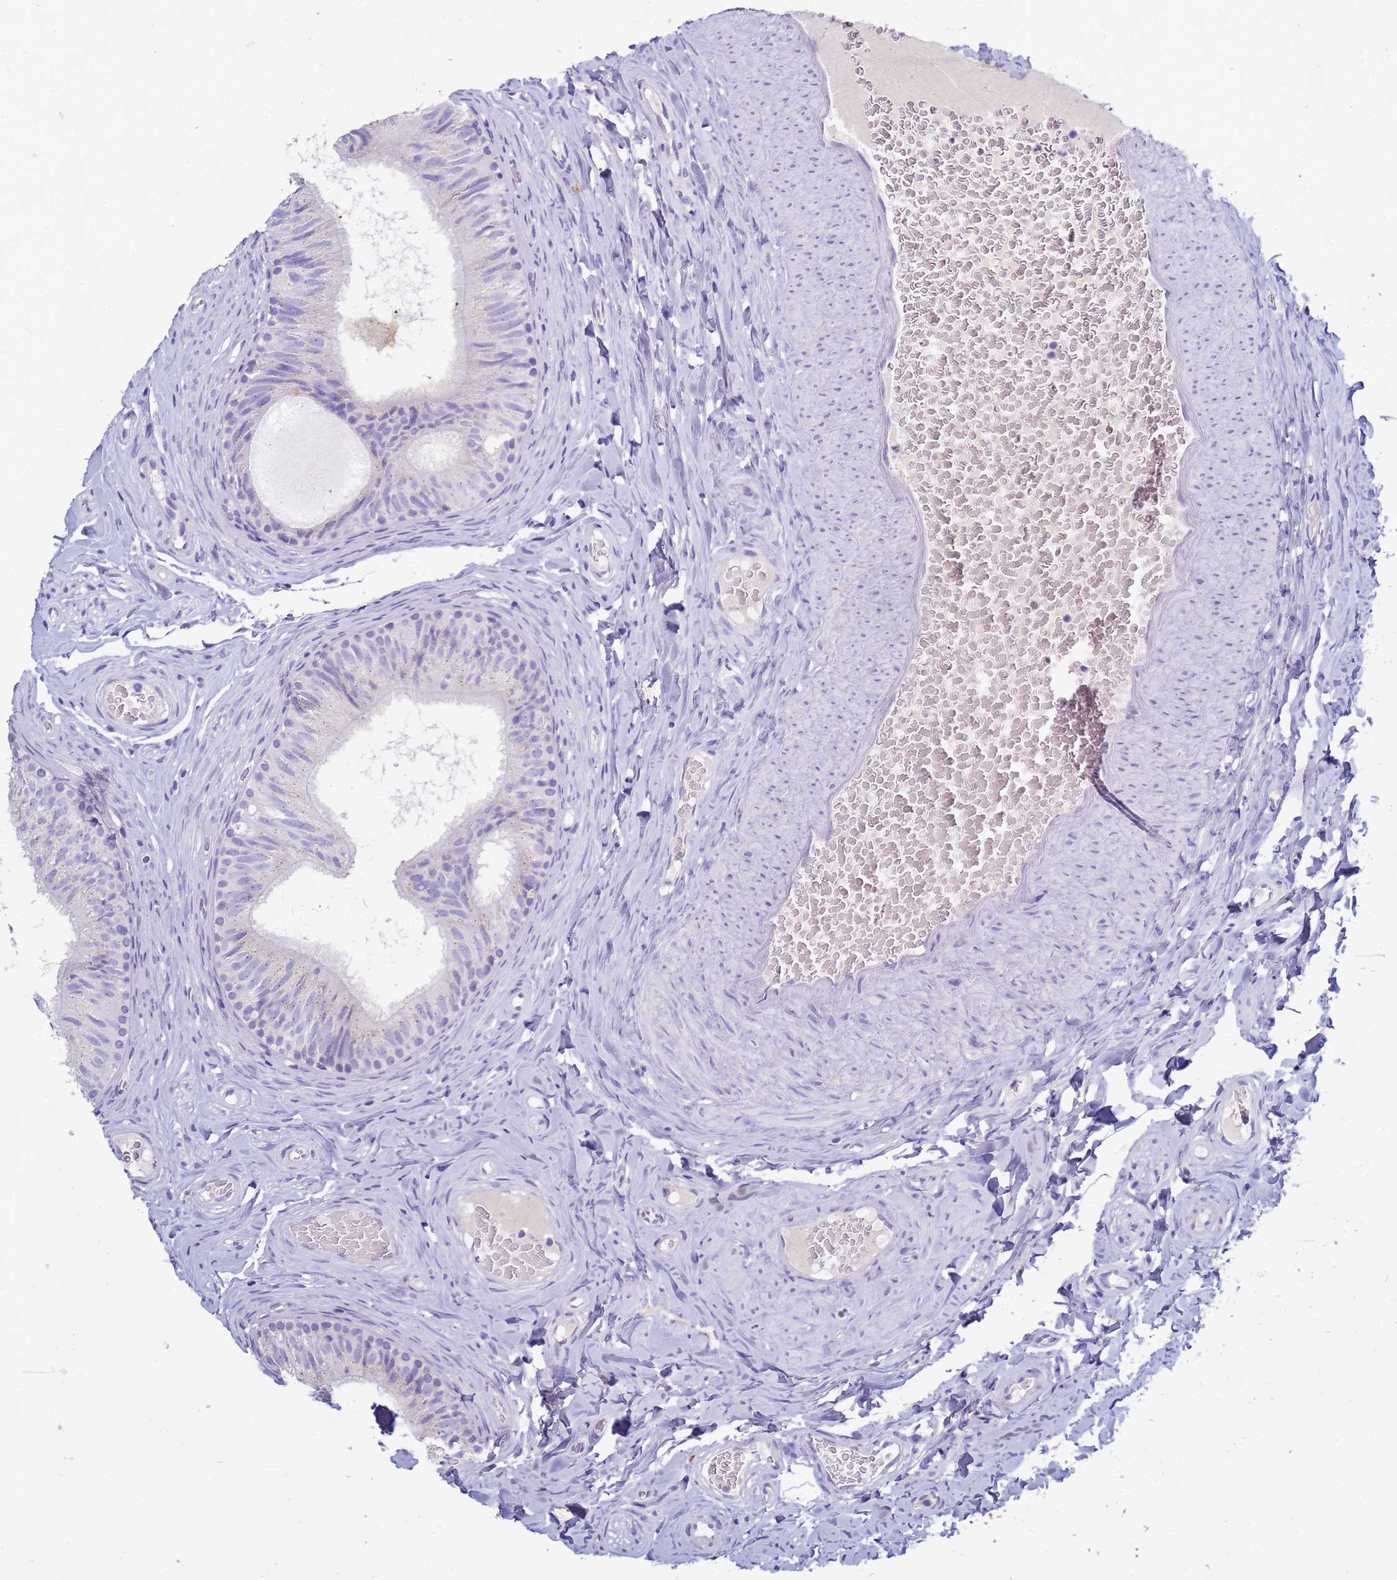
{"staining": {"intensity": "negative", "quantity": "none", "location": "none"}, "tissue": "epididymis", "cell_type": "Glandular cells", "image_type": "normal", "snomed": [{"axis": "morphology", "description": "Normal tissue, NOS"}, {"axis": "topography", "description": "Epididymis"}], "caption": "Micrograph shows no protein expression in glandular cells of normal epididymis.", "gene": "B3GNT8", "patient": {"sex": "male", "age": 34}}